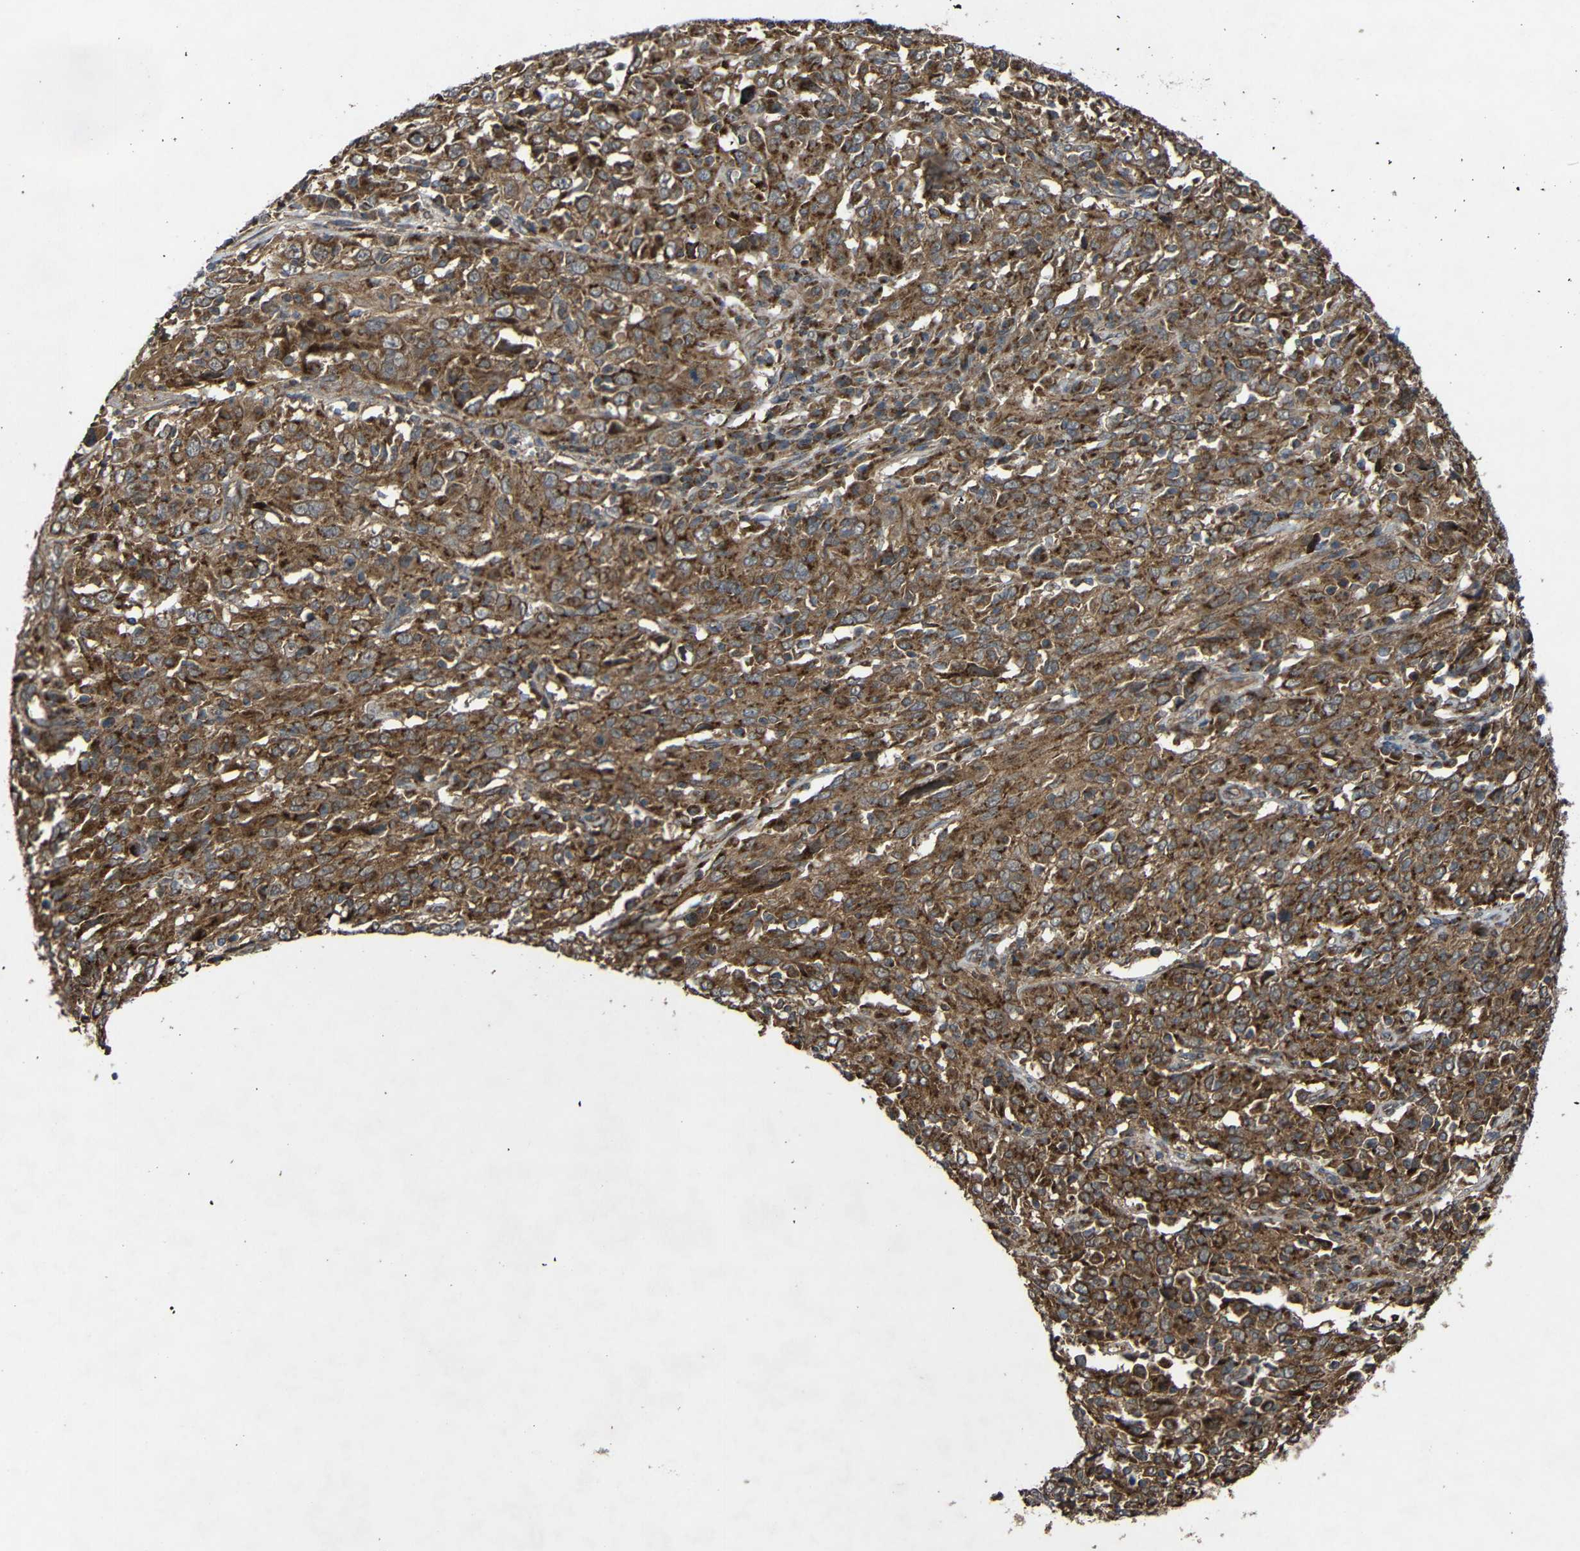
{"staining": {"intensity": "strong", "quantity": ">75%", "location": "cytoplasmic/membranous"}, "tissue": "cervical cancer", "cell_type": "Tumor cells", "image_type": "cancer", "snomed": [{"axis": "morphology", "description": "Squamous cell carcinoma, NOS"}, {"axis": "topography", "description": "Cervix"}], "caption": "Immunohistochemical staining of human squamous cell carcinoma (cervical) displays high levels of strong cytoplasmic/membranous protein positivity in about >75% of tumor cells.", "gene": "C1GALT1", "patient": {"sex": "female", "age": 46}}